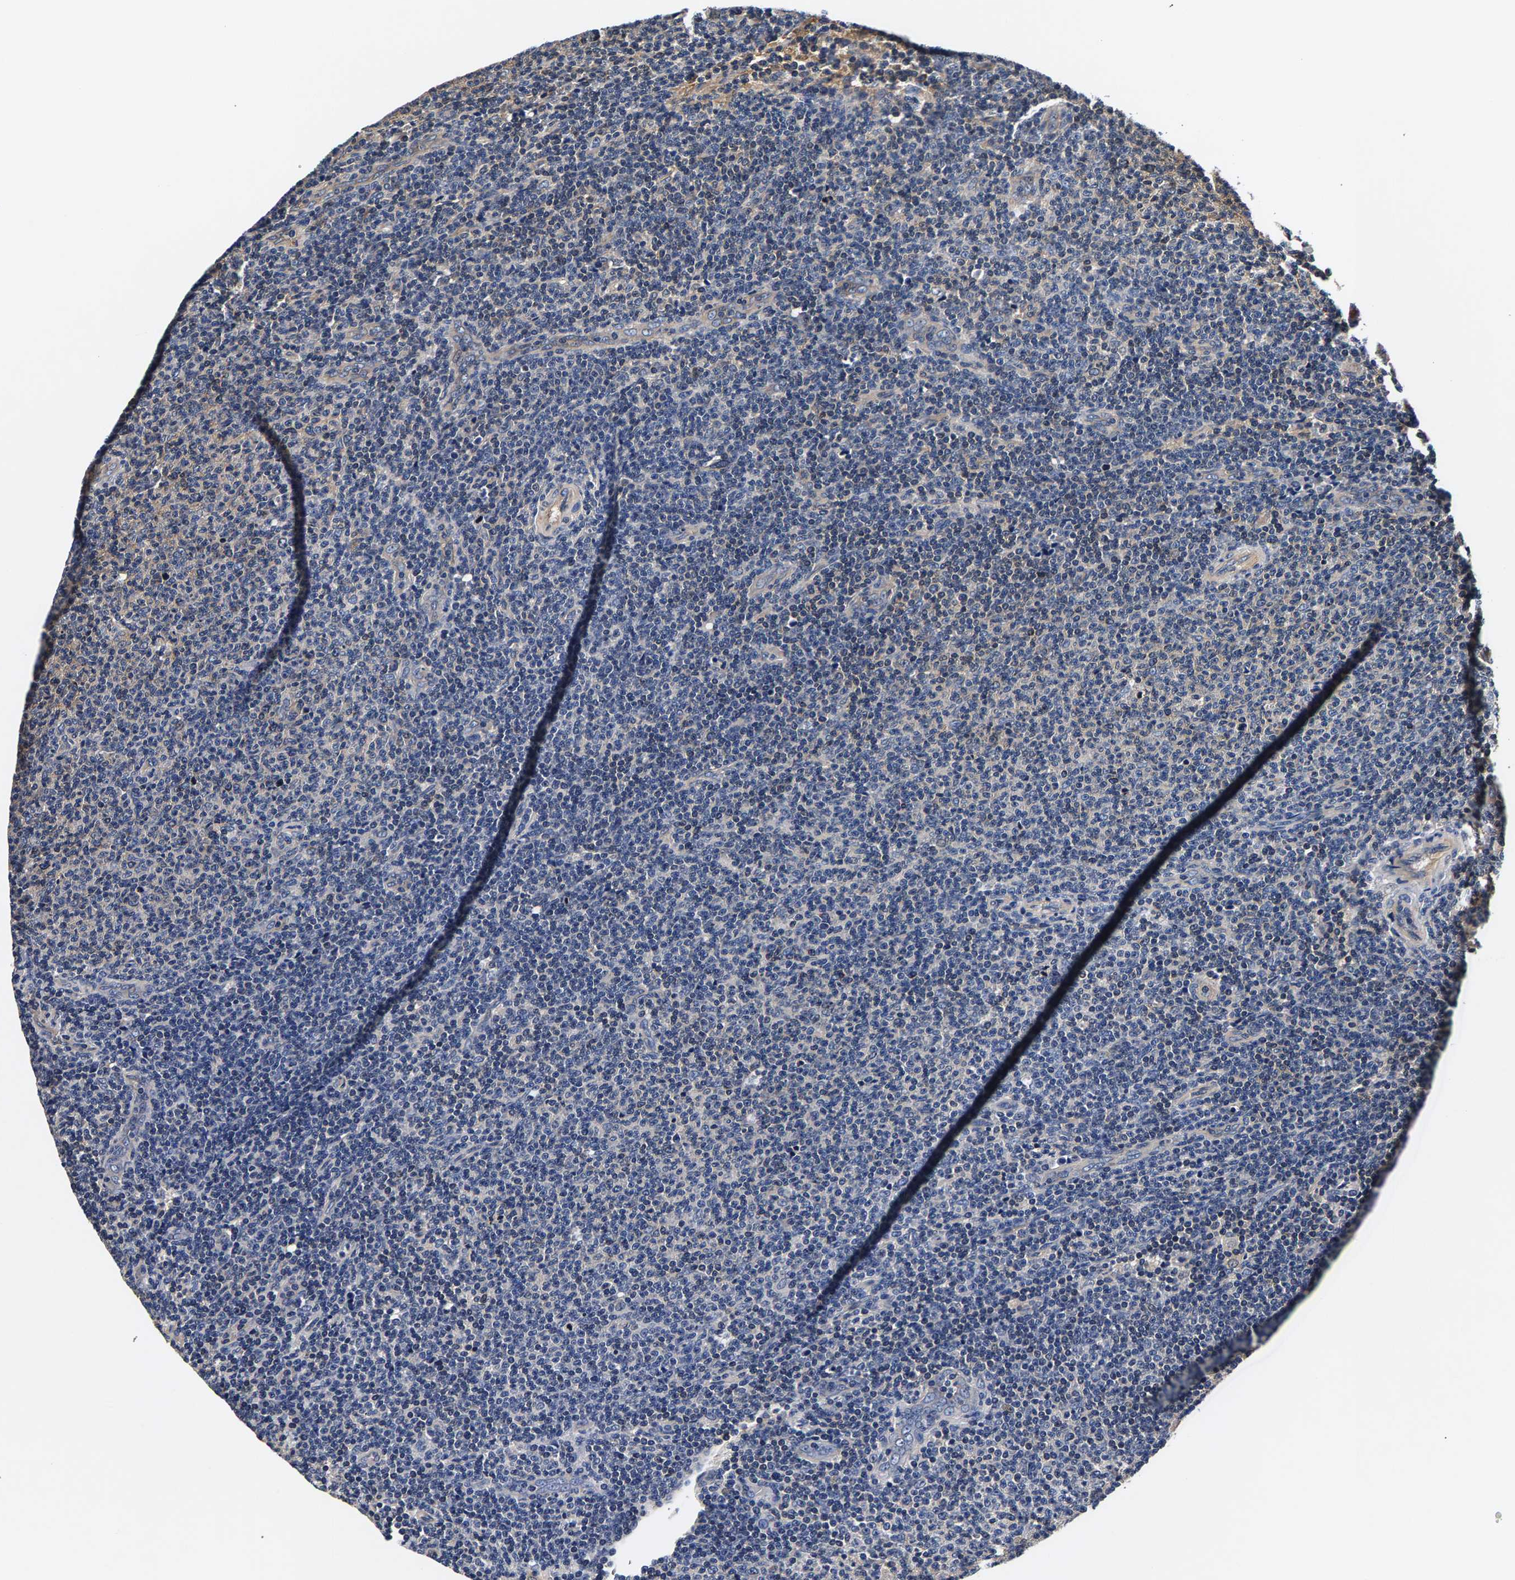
{"staining": {"intensity": "negative", "quantity": "none", "location": "none"}, "tissue": "lymphoma", "cell_type": "Tumor cells", "image_type": "cancer", "snomed": [{"axis": "morphology", "description": "Malignant lymphoma, non-Hodgkin's type, Low grade"}, {"axis": "topography", "description": "Lymph node"}], "caption": "Malignant lymphoma, non-Hodgkin's type (low-grade) stained for a protein using immunohistochemistry (IHC) exhibits no staining tumor cells.", "gene": "MARCHF7", "patient": {"sex": "male", "age": 66}}